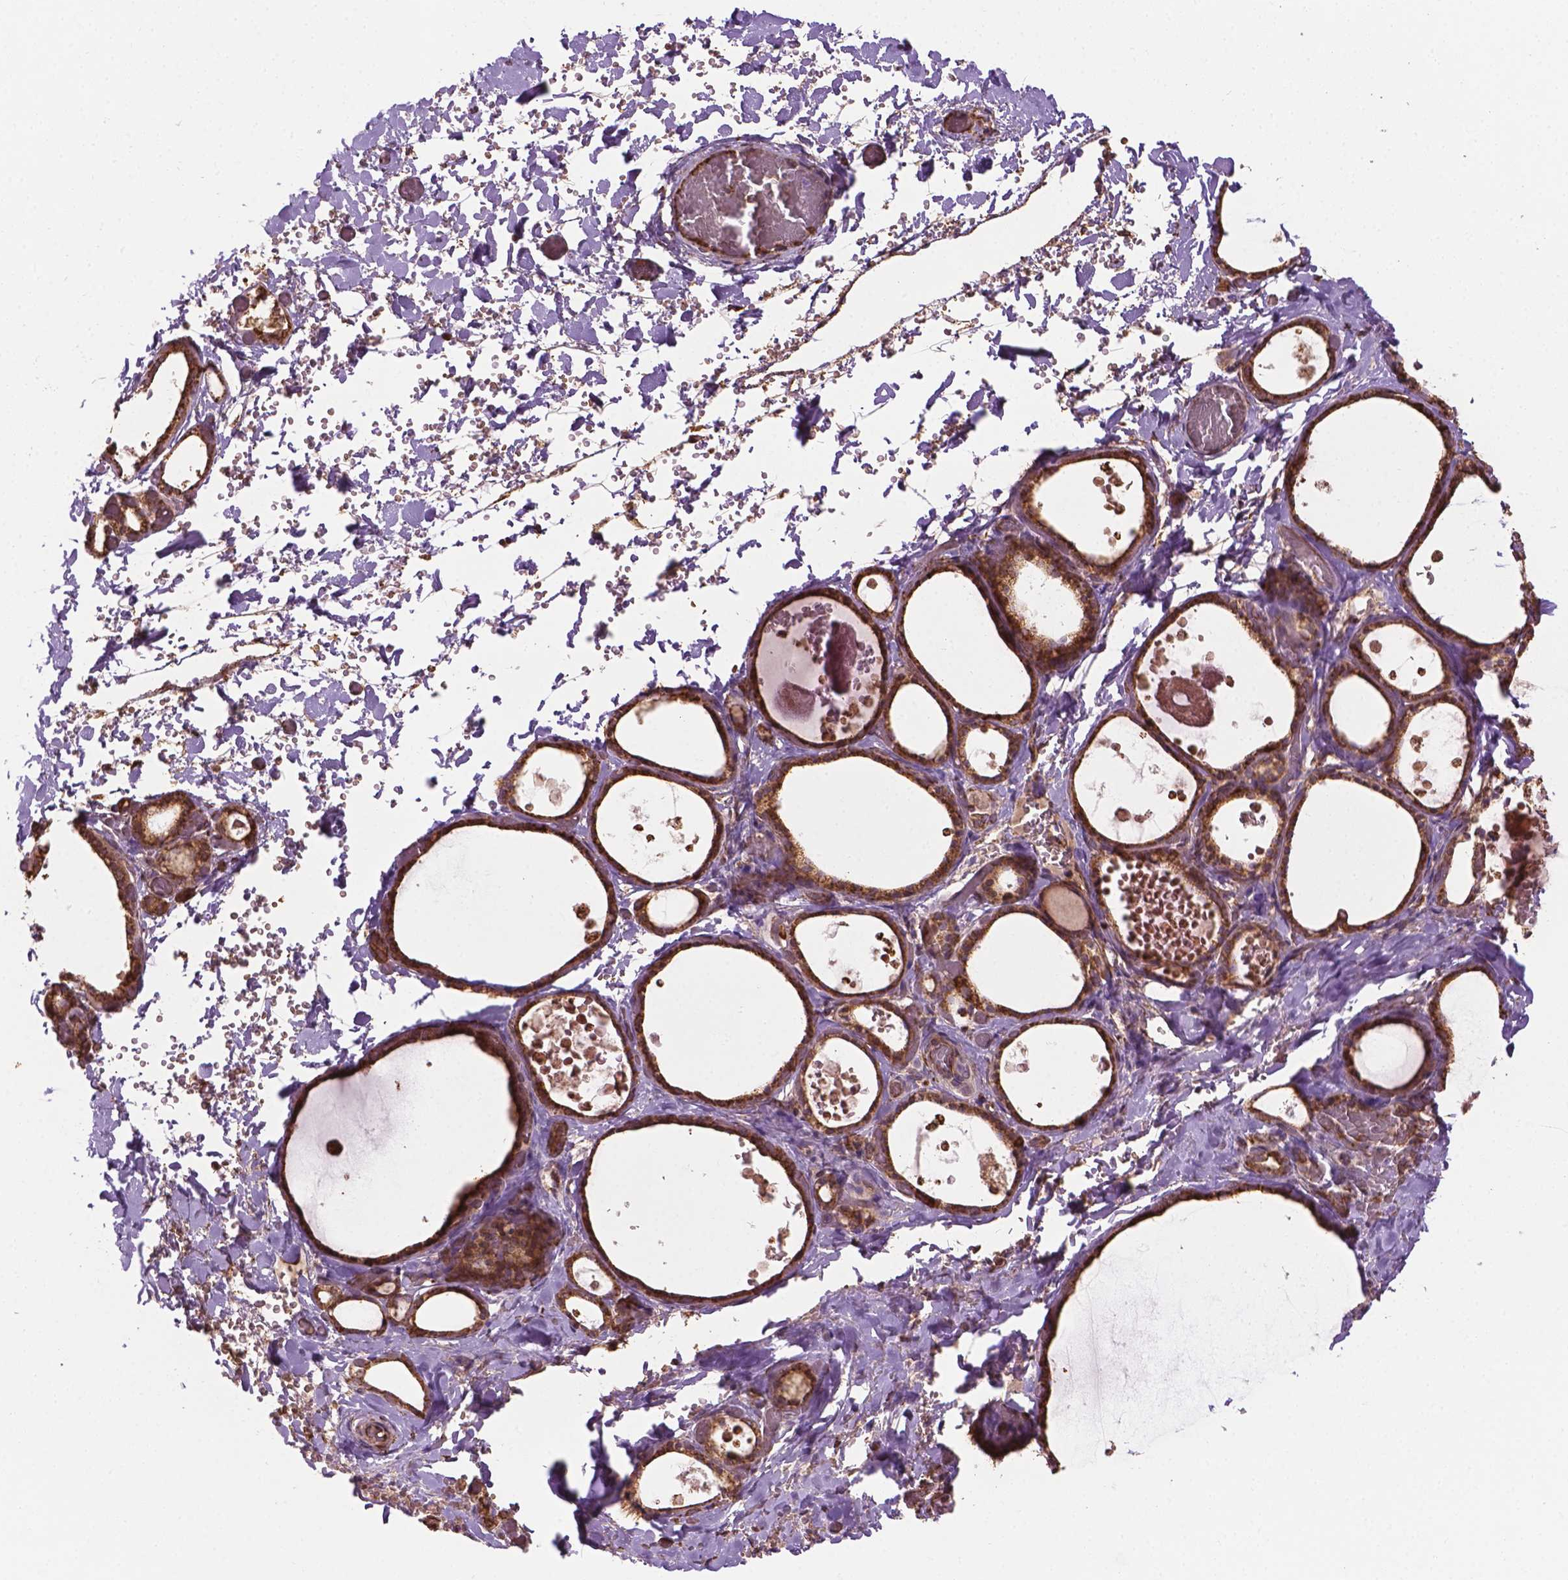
{"staining": {"intensity": "moderate", "quantity": ">75%", "location": "cytoplasmic/membranous"}, "tissue": "thyroid gland", "cell_type": "Glandular cells", "image_type": "normal", "snomed": [{"axis": "morphology", "description": "Normal tissue, NOS"}, {"axis": "topography", "description": "Thyroid gland"}], "caption": "Glandular cells display medium levels of moderate cytoplasmic/membranous positivity in approximately >75% of cells in unremarkable thyroid gland.", "gene": "HS3ST3A1", "patient": {"sex": "female", "age": 56}}